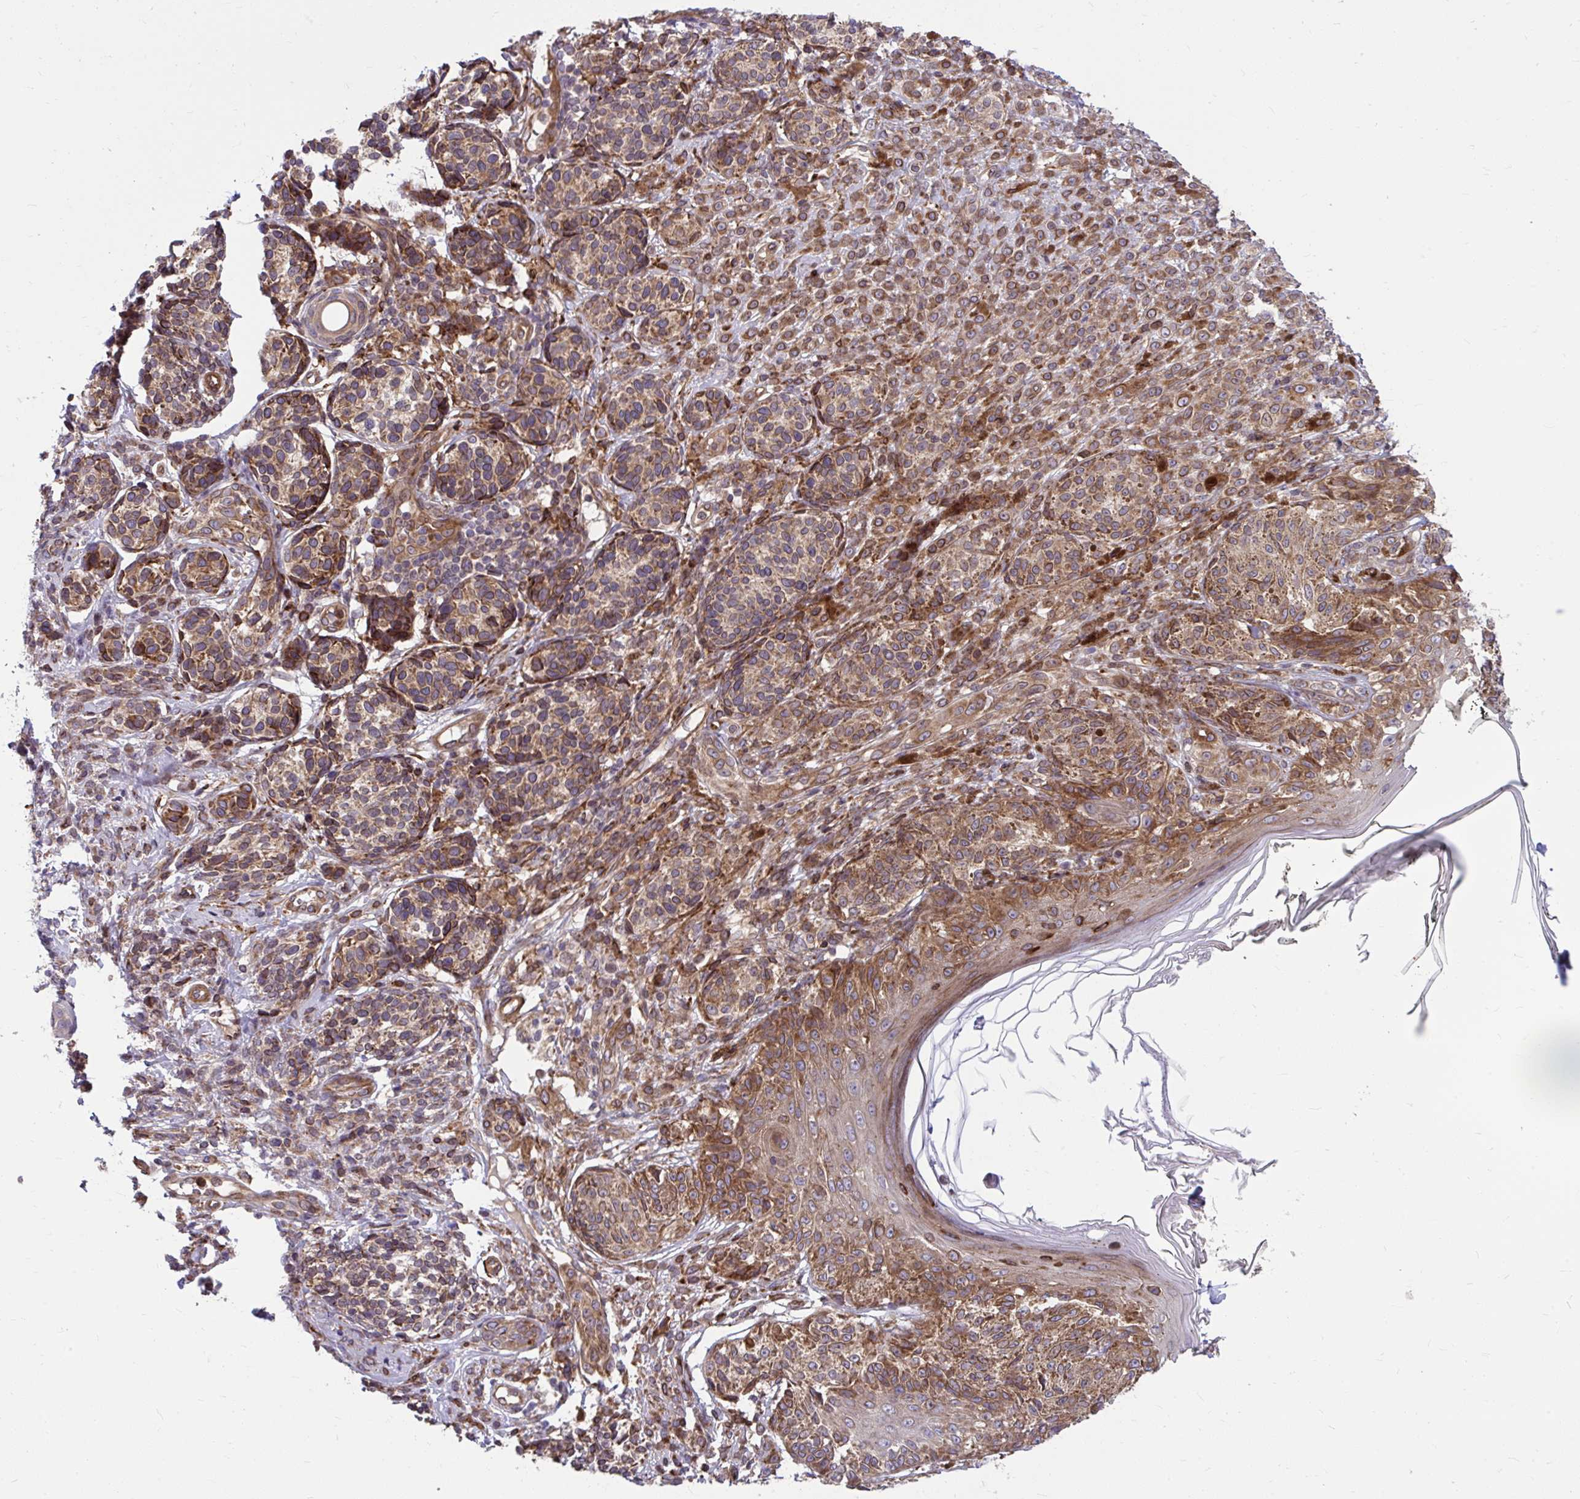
{"staining": {"intensity": "weak", "quantity": ">75%", "location": "cytoplasmic/membranous"}, "tissue": "melanoma", "cell_type": "Tumor cells", "image_type": "cancer", "snomed": [{"axis": "morphology", "description": "Malignant melanoma, NOS"}, {"axis": "topography", "description": "Skin"}], "caption": "Human melanoma stained with a protein marker demonstrates weak staining in tumor cells.", "gene": "STIM2", "patient": {"sex": "male", "age": 42}}